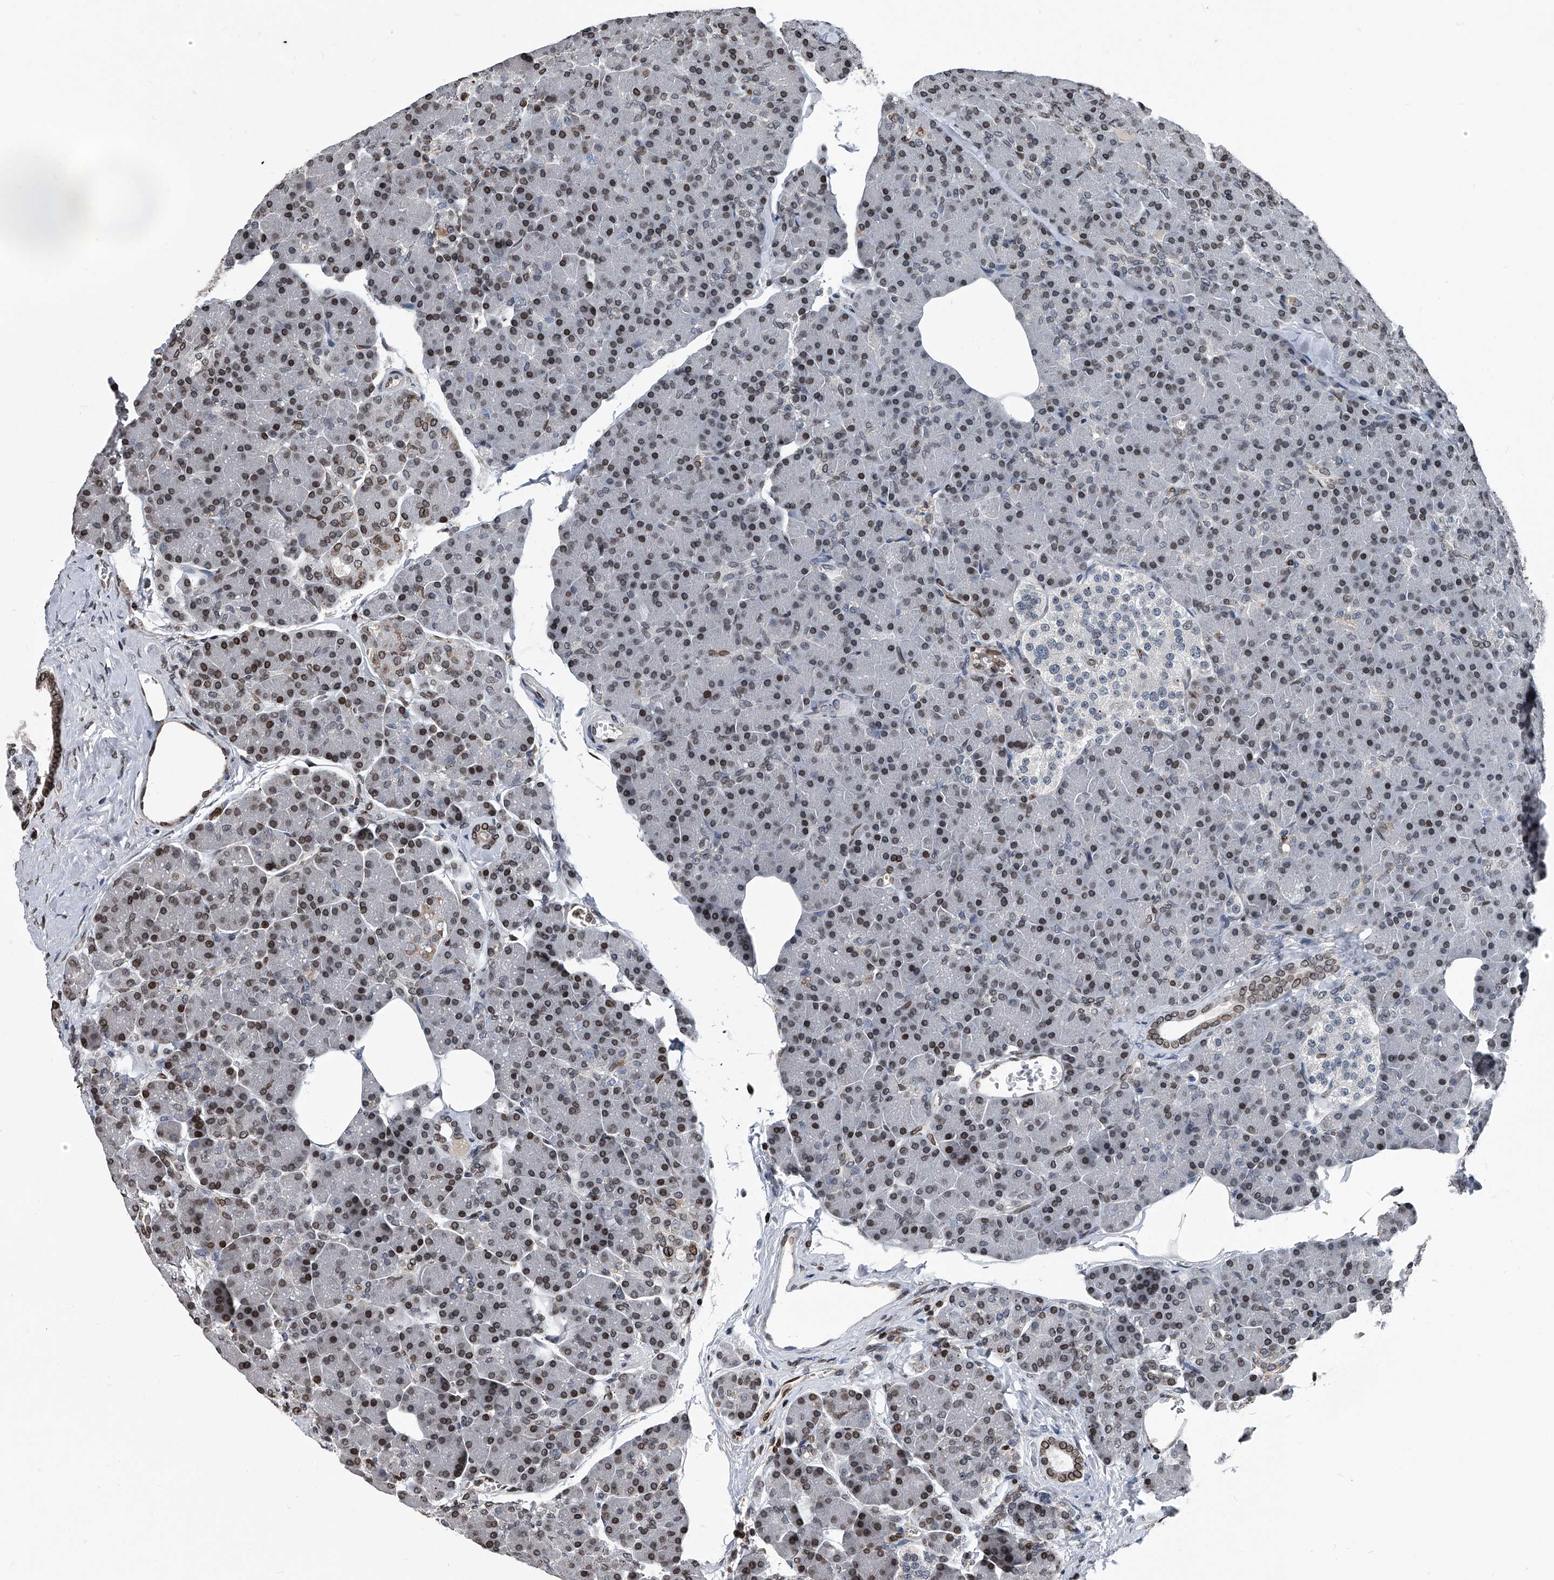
{"staining": {"intensity": "moderate", "quantity": ">75%", "location": "cytoplasmic/membranous,nuclear"}, "tissue": "pancreas", "cell_type": "Exocrine glandular cells", "image_type": "normal", "snomed": [{"axis": "morphology", "description": "Normal tissue, NOS"}, {"axis": "topography", "description": "Pancreas"}], "caption": "A medium amount of moderate cytoplasmic/membranous,nuclear expression is appreciated in approximately >75% of exocrine glandular cells in unremarkable pancreas.", "gene": "PHF20", "patient": {"sex": "female", "age": 43}}